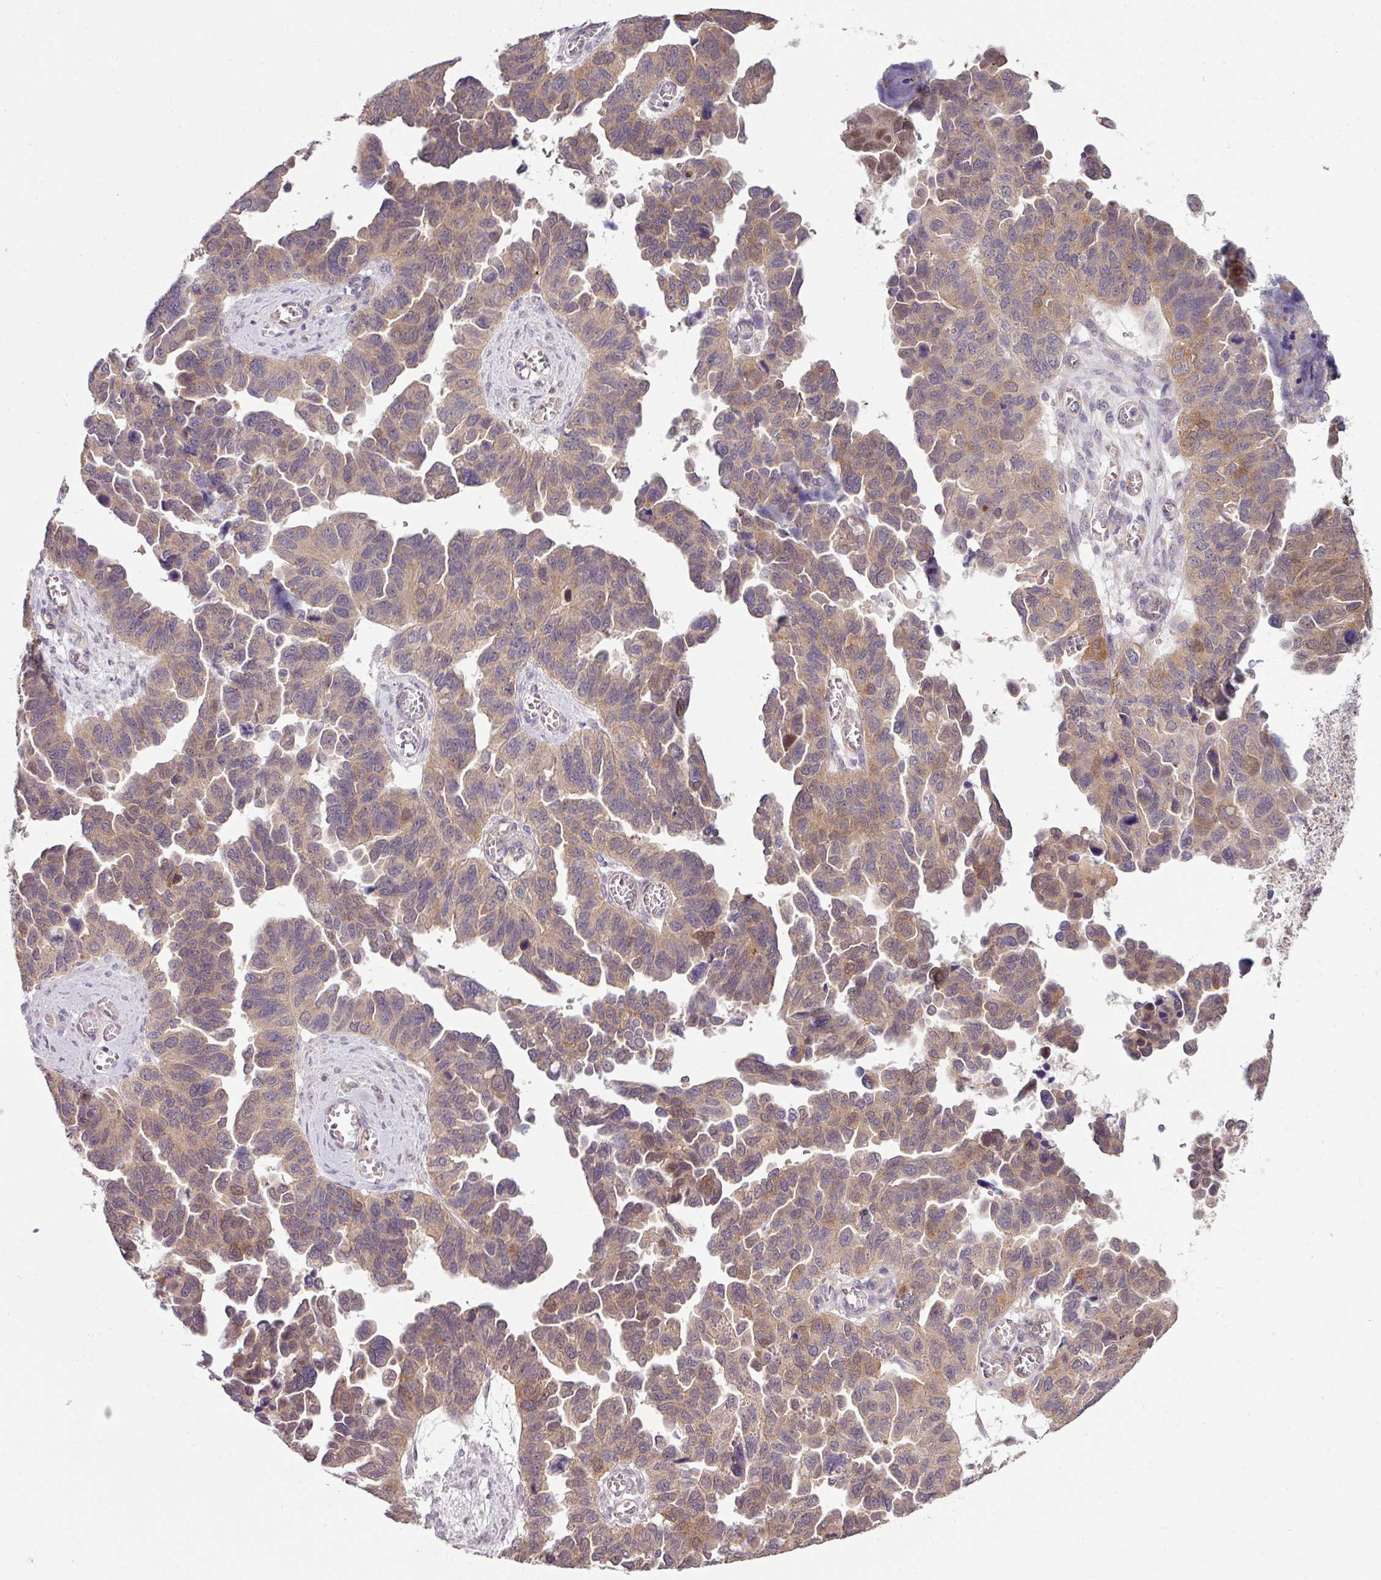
{"staining": {"intensity": "weak", "quantity": ">75%", "location": "cytoplasmic/membranous"}, "tissue": "ovarian cancer", "cell_type": "Tumor cells", "image_type": "cancer", "snomed": [{"axis": "morphology", "description": "Cystadenocarcinoma, serous, NOS"}, {"axis": "topography", "description": "Ovary"}], "caption": "Weak cytoplasmic/membranous protein expression is identified in approximately >75% of tumor cells in ovarian cancer (serous cystadenocarcinoma).", "gene": "DERPC", "patient": {"sex": "female", "age": 64}}